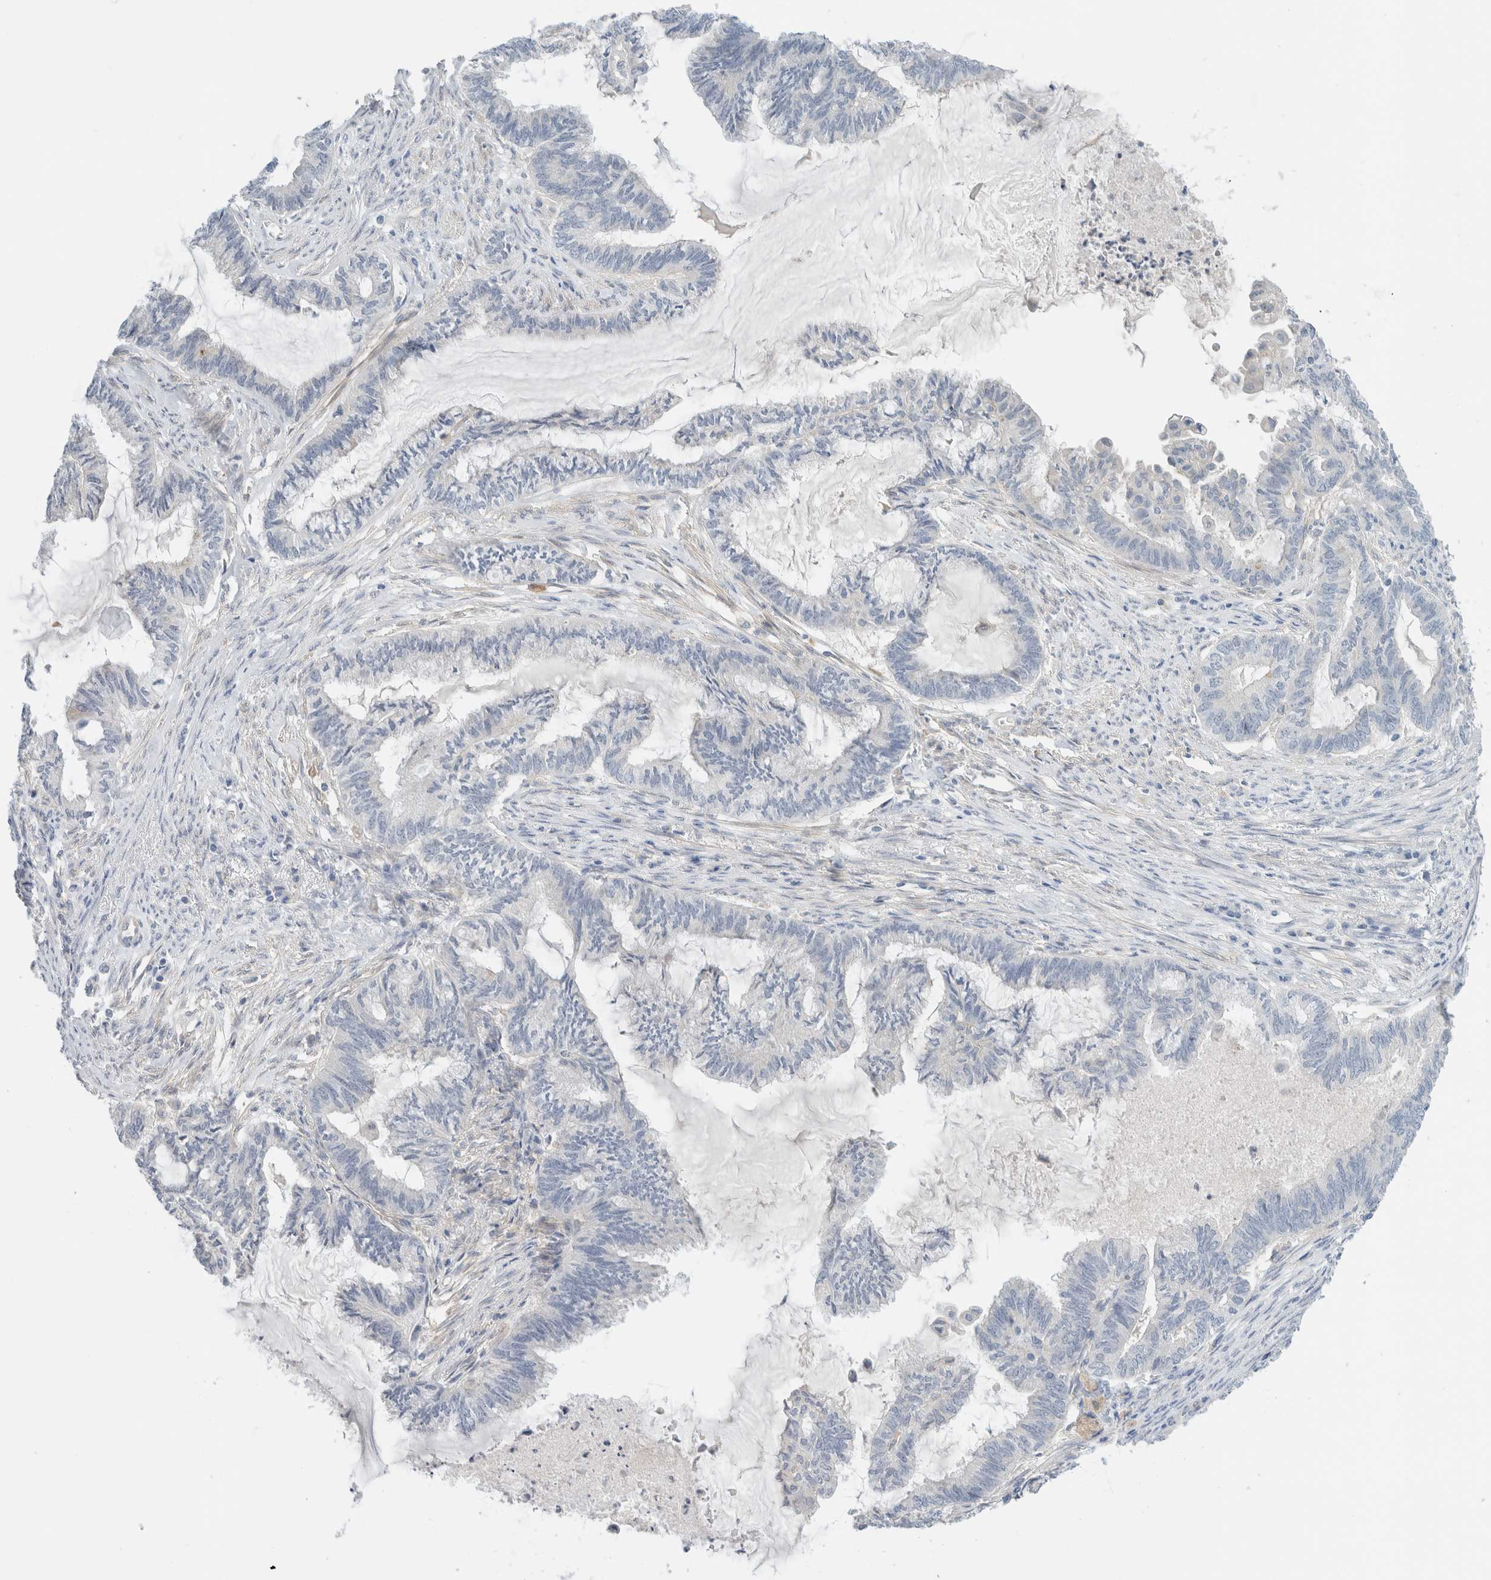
{"staining": {"intensity": "negative", "quantity": "none", "location": "none"}, "tissue": "endometrial cancer", "cell_type": "Tumor cells", "image_type": "cancer", "snomed": [{"axis": "morphology", "description": "Adenocarcinoma, NOS"}, {"axis": "topography", "description": "Endometrium"}], "caption": "An IHC image of adenocarcinoma (endometrial) is shown. There is no staining in tumor cells of adenocarcinoma (endometrial).", "gene": "SDR16C5", "patient": {"sex": "female", "age": 86}}